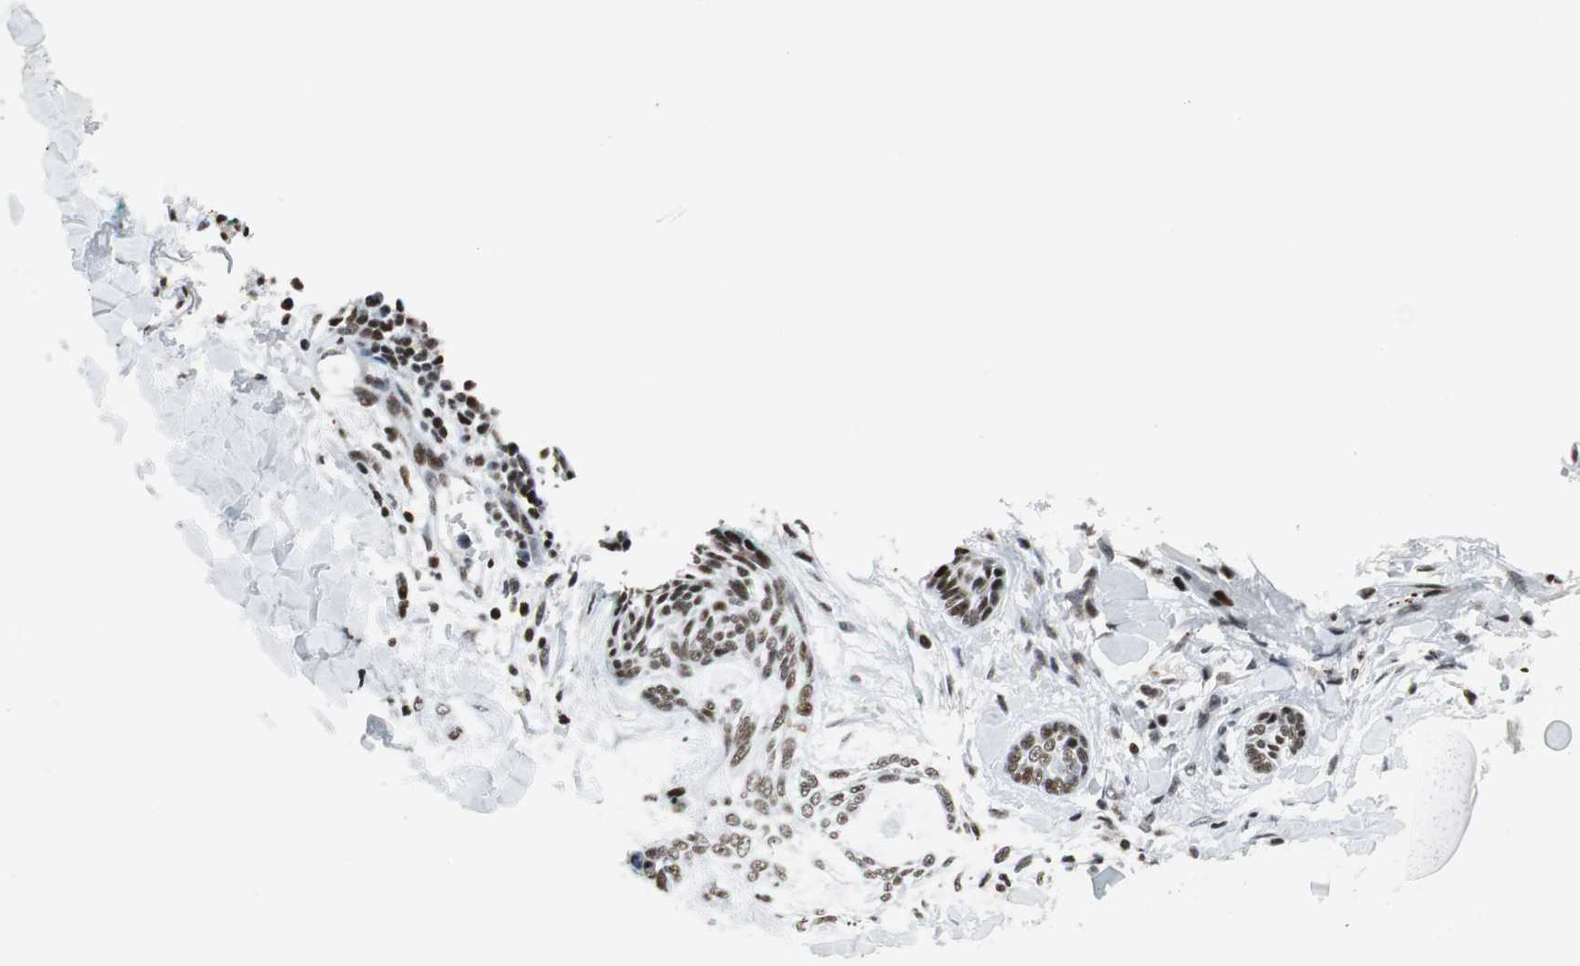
{"staining": {"intensity": "weak", "quantity": "25%-75%", "location": "nuclear"}, "tissue": "skin cancer", "cell_type": "Tumor cells", "image_type": "cancer", "snomed": [{"axis": "morphology", "description": "Normal tissue, NOS"}, {"axis": "morphology", "description": "Basal cell carcinoma"}, {"axis": "topography", "description": "Skin"}], "caption": "DAB (3,3'-diaminobenzidine) immunohistochemical staining of human basal cell carcinoma (skin) displays weak nuclear protein expression in about 25%-75% of tumor cells.", "gene": "RBBP4", "patient": {"sex": "female", "age": 71}}